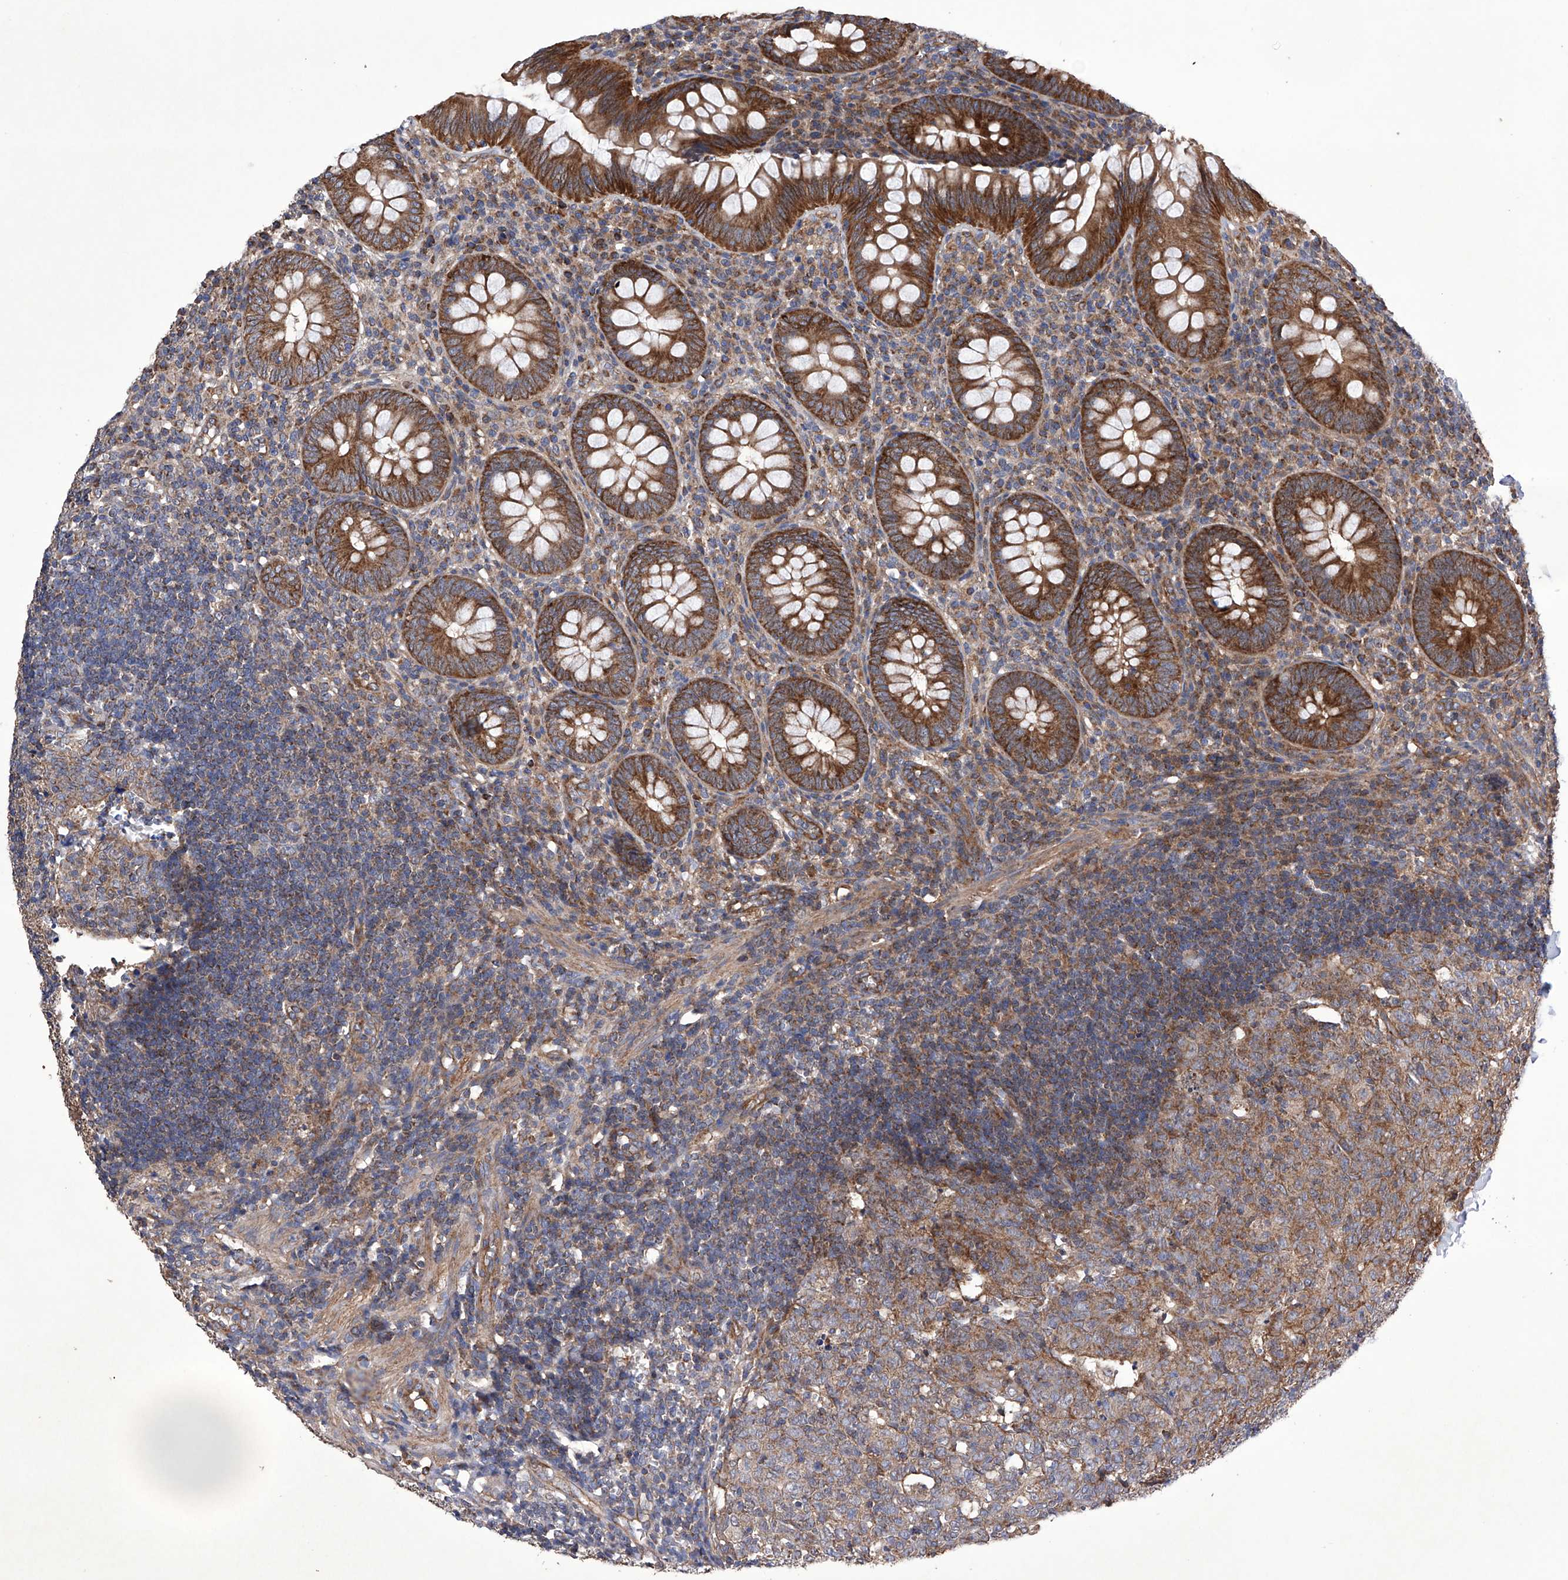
{"staining": {"intensity": "strong", "quantity": ">75%", "location": "cytoplasmic/membranous"}, "tissue": "appendix", "cell_type": "Glandular cells", "image_type": "normal", "snomed": [{"axis": "morphology", "description": "Normal tissue, NOS"}, {"axis": "topography", "description": "Appendix"}], "caption": "This is a histology image of IHC staining of unremarkable appendix, which shows strong staining in the cytoplasmic/membranous of glandular cells.", "gene": "EFCAB2", "patient": {"sex": "male", "age": 14}}